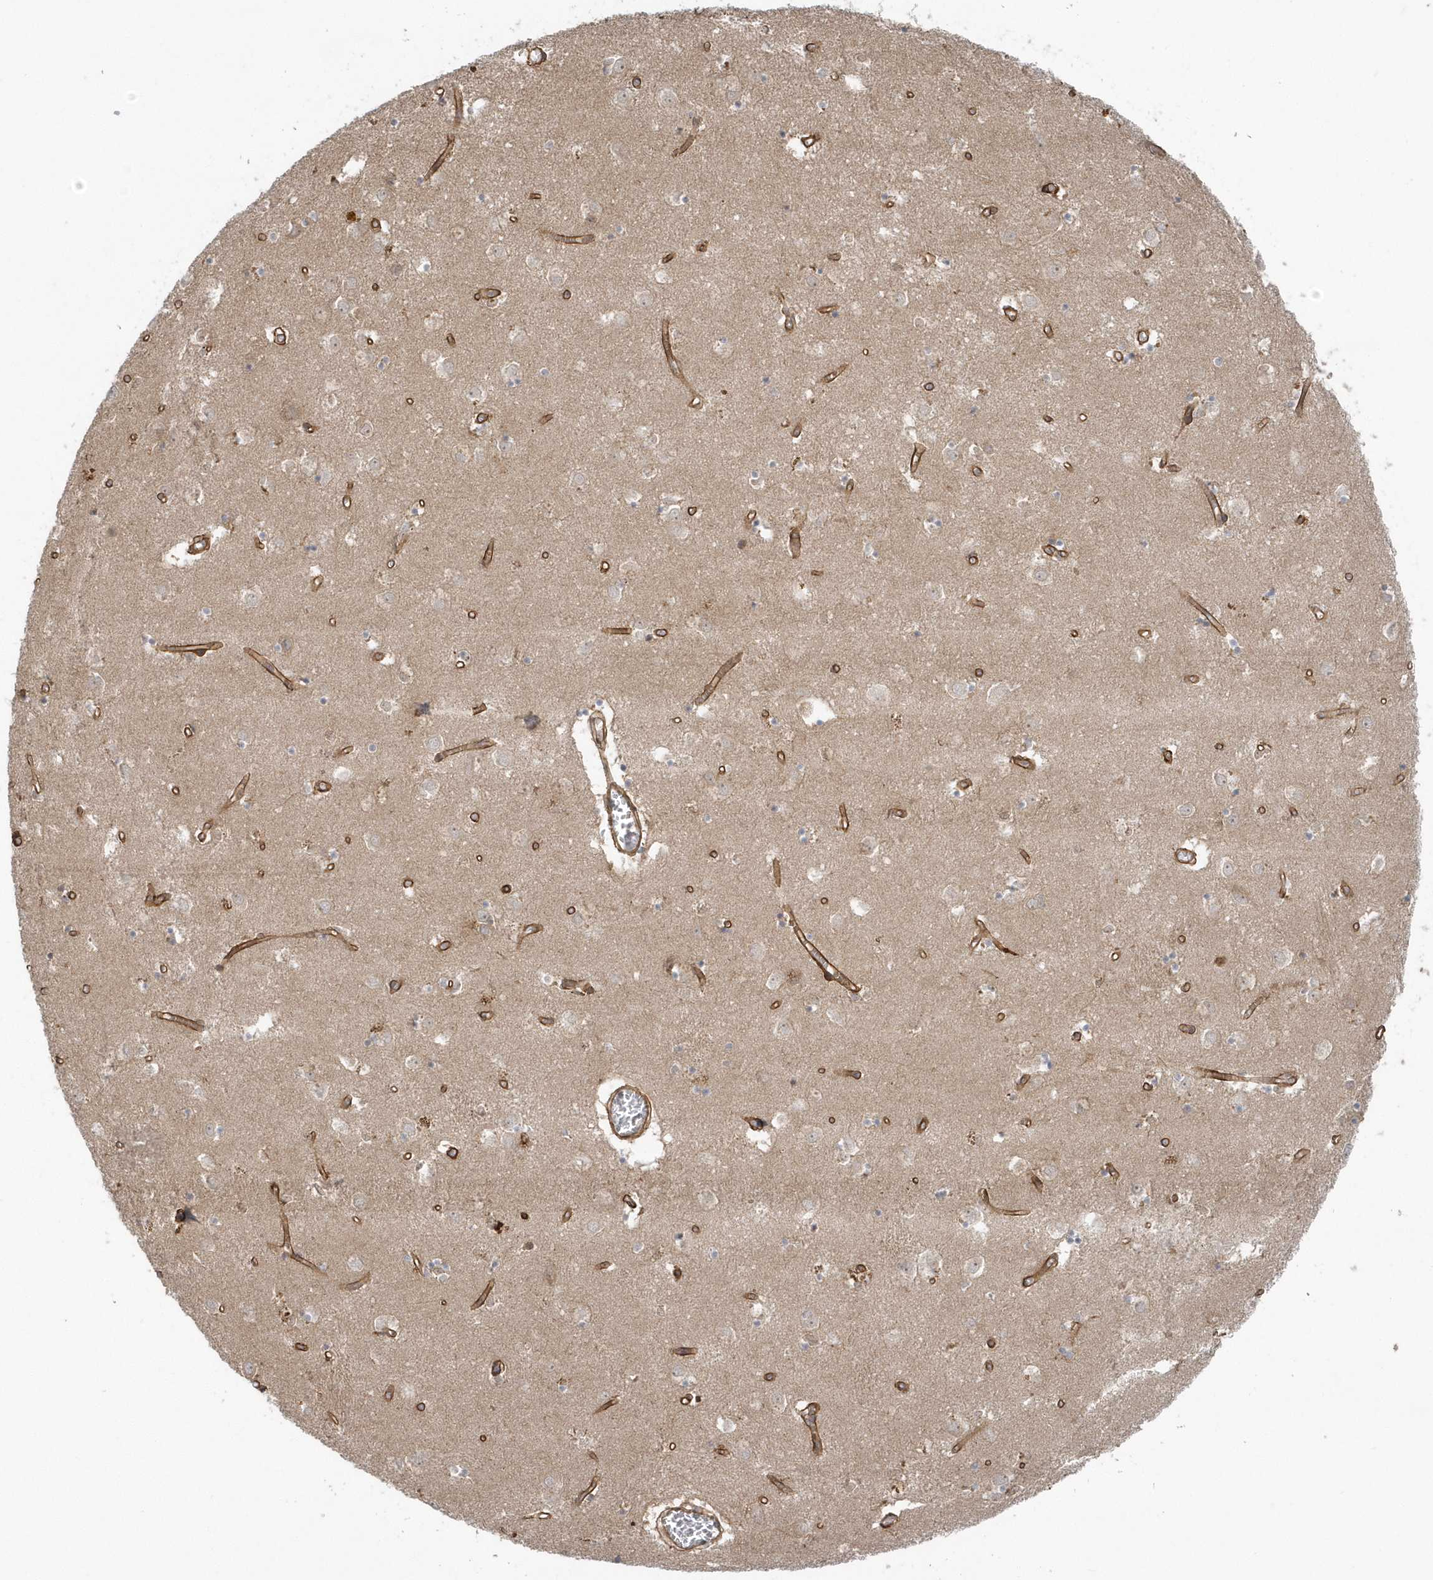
{"staining": {"intensity": "weak", "quantity": "<25%", "location": "cytoplasmic/membranous"}, "tissue": "caudate", "cell_type": "Glial cells", "image_type": "normal", "snomed": [{"axis": "morphology", "description": "Normal tissue, NOS"}, {"axis": "topography", "description": "Lateral ventricle wall"}], "caption": "High power microscopy photomicrograph of an IHC image of benign caudate, revealing no significant staining in glial cells.", "gene": "ACTR1A", "patient": {"sex": "male", "age": 70}}